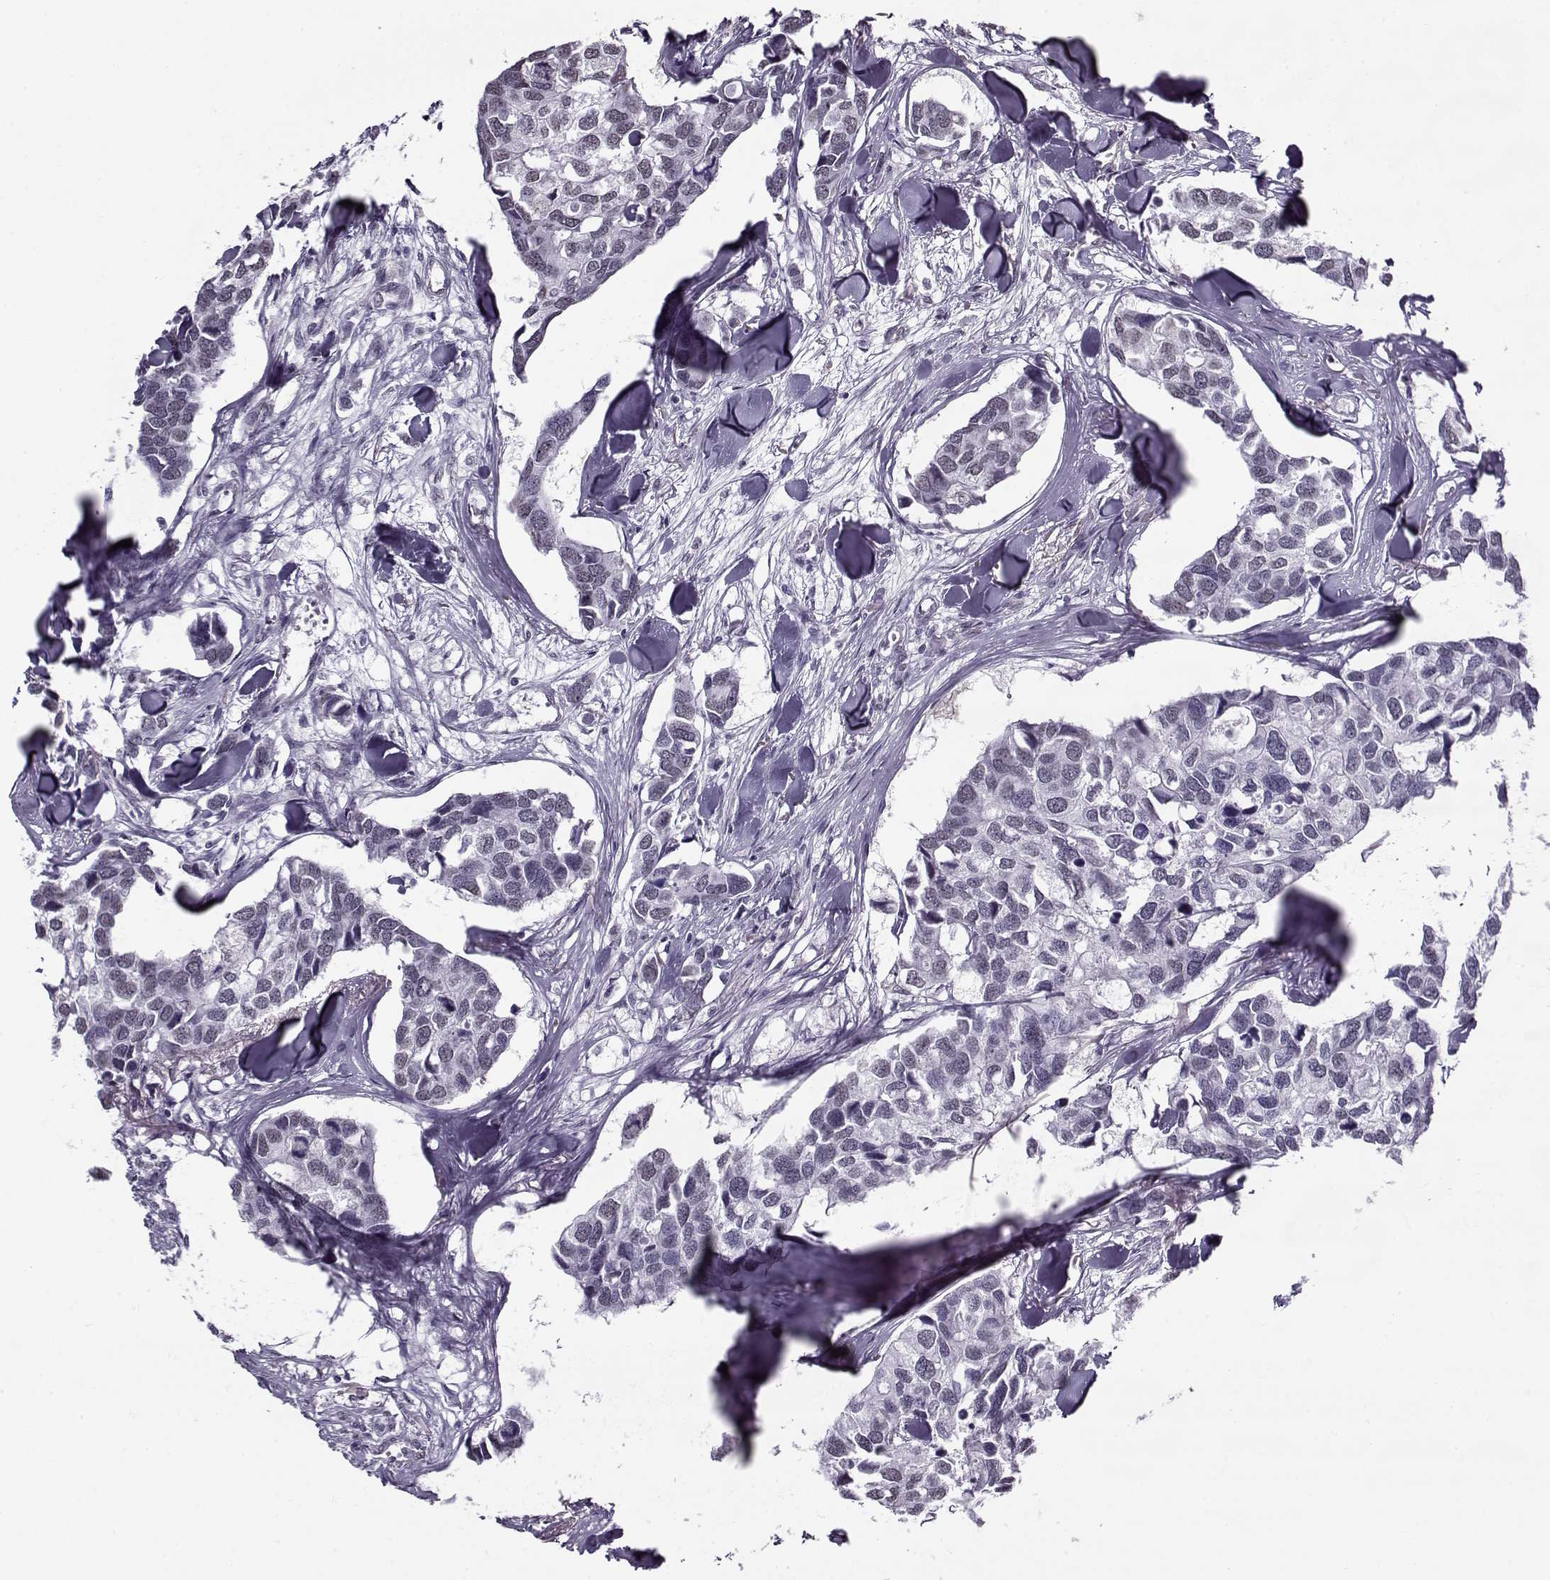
{"staining": {"intensity": "negative", "quantity": "none", "location": "none"}, "tissue": "breast cancer", "cell_type": "Tumor cells", "image_type": "cancer", "snomed": [{"axis": "morphology", "description": "Duct carcinoma"}, {"axis": "topography", "description": "Breast"}], "caption": "High magnification brightfield microscopy of breast infiltrating ductal carcinoma stained with DAB (brown) and counterstained with hematoxylin (blue): tumor cells show no significant positivity. (Brightfield microscopy of DAB (3,3'-diaminobenzidine) IHC at high magnification).", "gene": "PRMT8", "patient": {"sex": "female", "age": 83}}